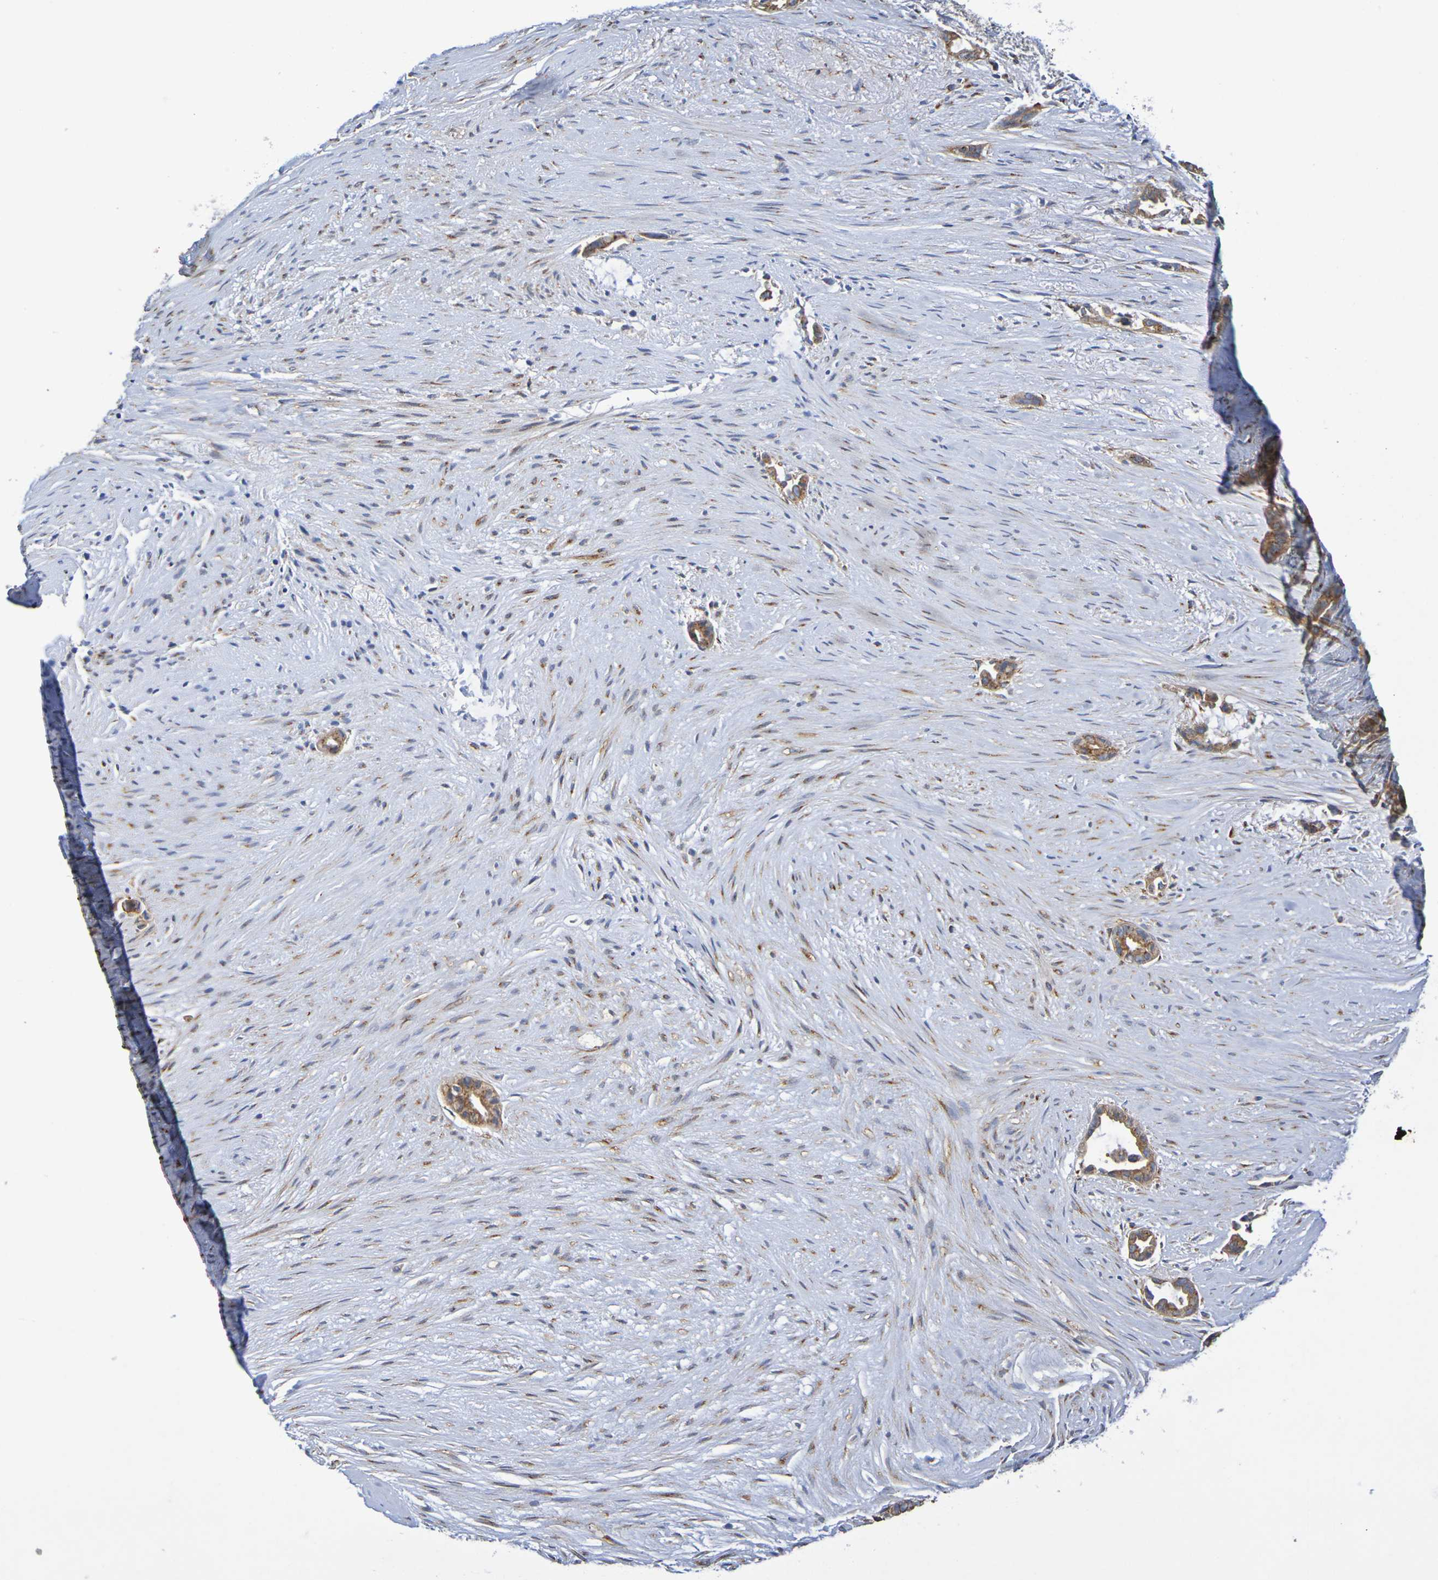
{"staining": {"intensity": "moderate", "quantity": ">75%", "location": "cytoplasmic/membranous"}, "tissue": "liver cancer", "cell_type": "Tumor cells", "image_type": "cancer", "snomed": [{"axis": "morphology", "description": "Cholangiocarcinoma"}, {"axis": "topography", "description": "Liver"}], "caption": "Approximately >75% of tumor cells in human liver cancer (cholangiocarcinoma) reveal moderate cytoplasmic/membranous protein staining as visualized by brown immunohistochemical staining.", "gene": "DCP2", "patient": {"sex": "female", "age": 55}}